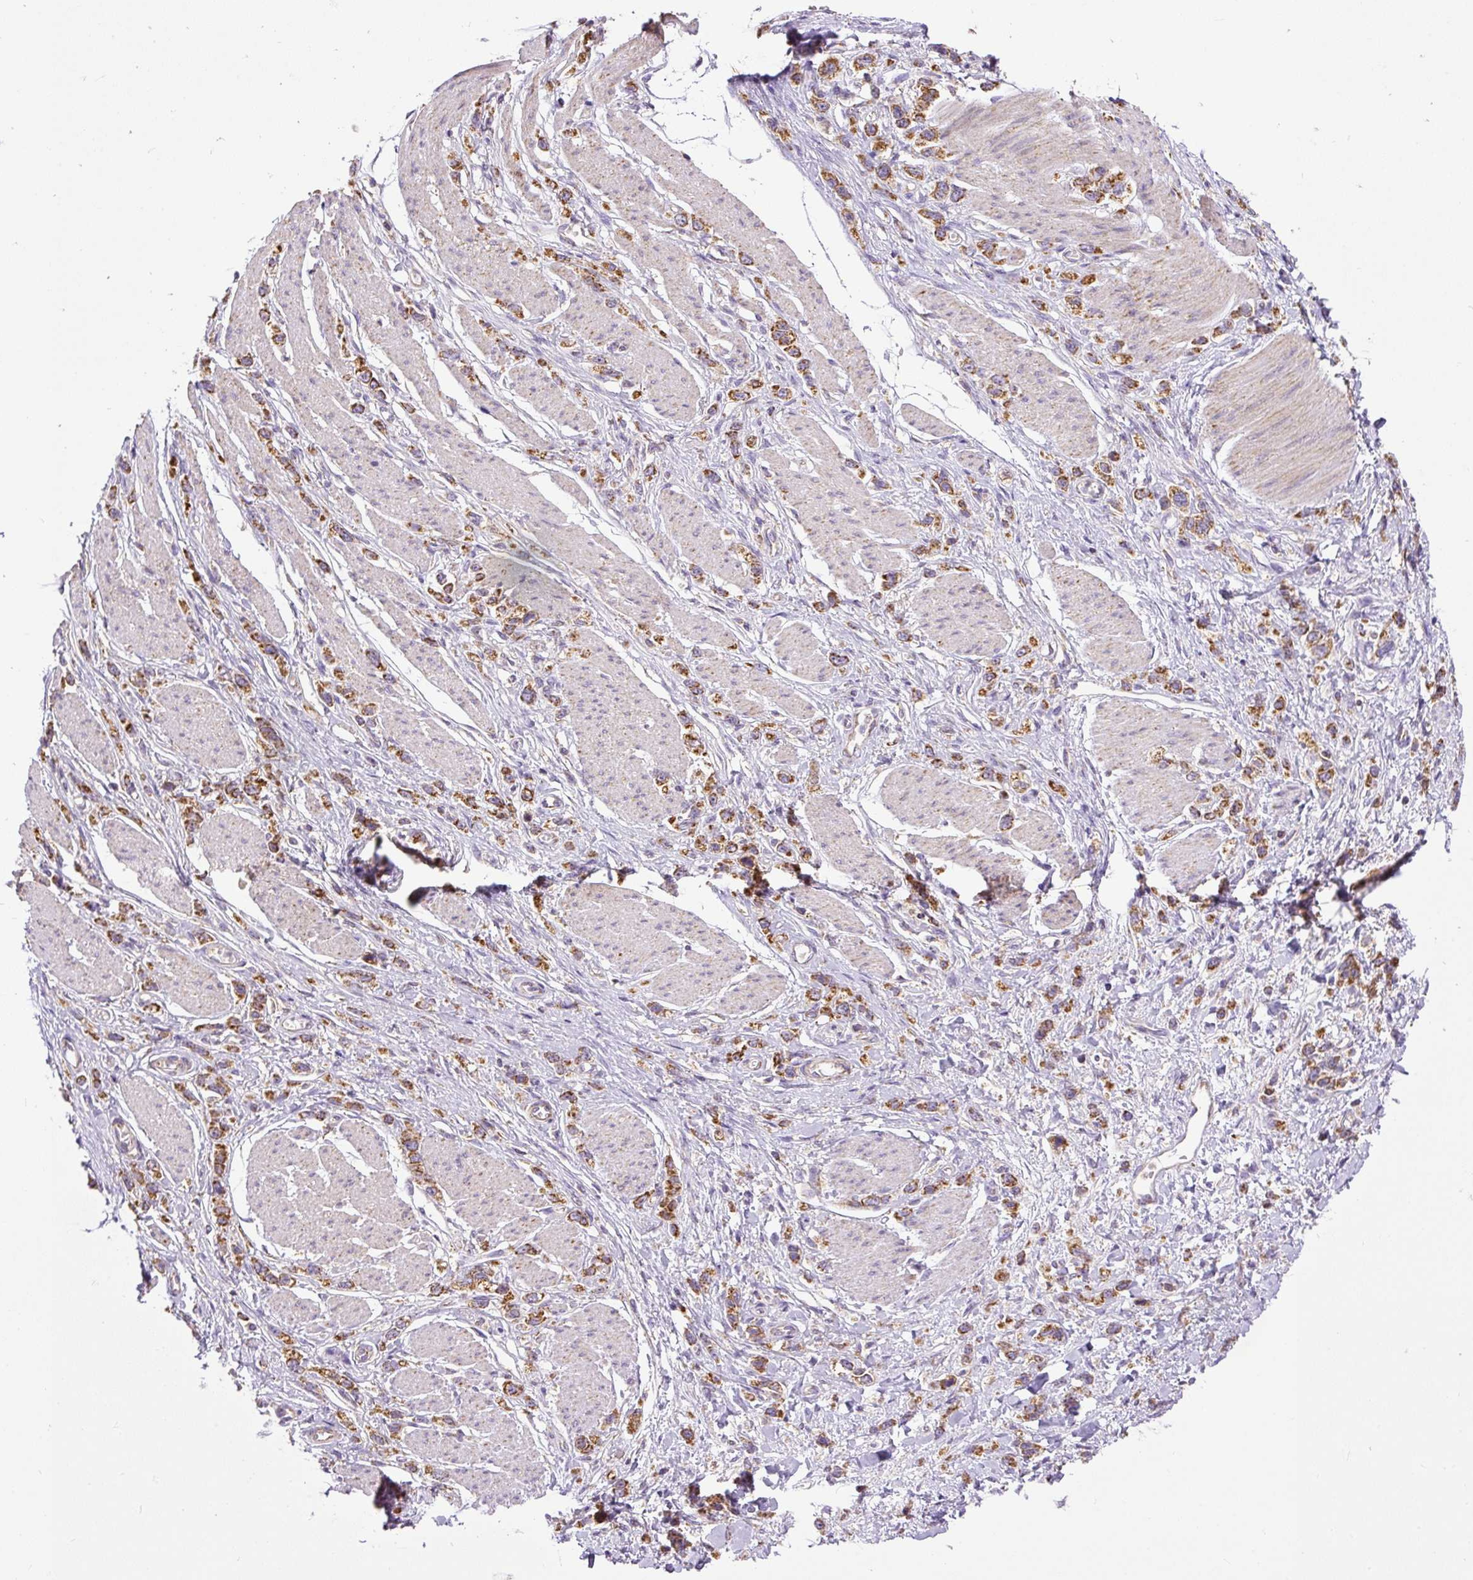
{"staining": {"intensity": "moderate", "quantity": ">75%", "location": "cytoplasmic/membranous"}, "tissue": "stomach cancer", "cell_type": "Tumor cells", "image_type": "cancer", "snomed": [{"axis": "morphology", "description": "Adenocarcinoma, NOS"}, {"axis": "topography", "description": "Stomach"}], "caption": "Protein analysis of stomach cancer (adenocarcinoma) tissue shows moderate cytoplasmic/membranous positivity in about >75% of tumor cells.", "gene": "TM2D3", "patient": {"sex": "female", "age": 65}}